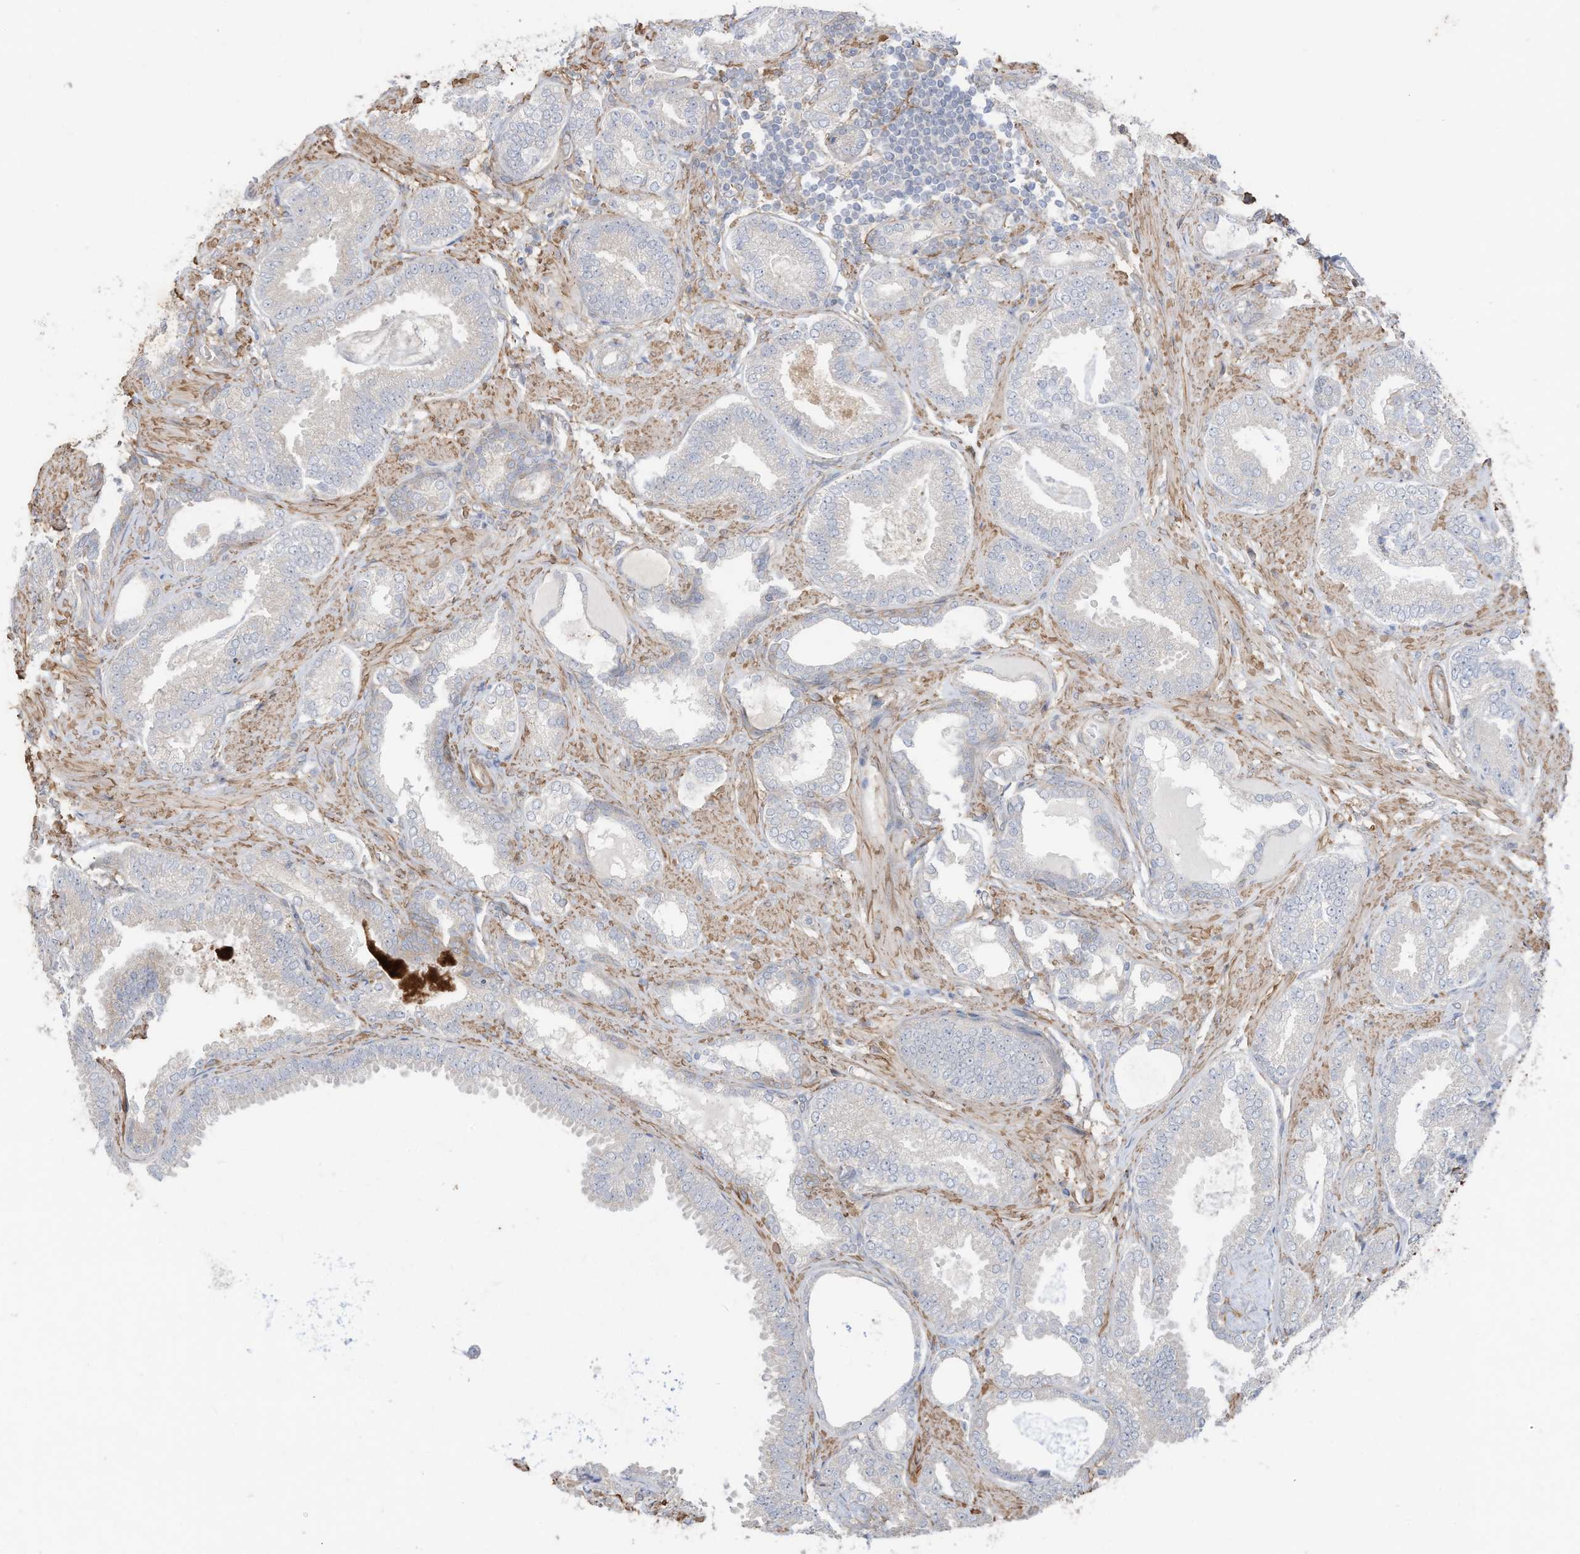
{"staining": {"intensity": "negative", "quantity": "none", "location": "none"}, "tissue": "prostate cancer", "cell_type": "Tumor cells", "image_type": "cancer", "snomed": [{"axis": "morphology", "description": "Adenocarcinoma, Low grade"}, {"axis": "topography", "description": "Prostate"}], "caption": "Tumor cells show no significant protein staining in prostate adenocarcinoma (low-grade).", "gene": "SLC17A7", "patient": {"sex": "male", "age": 71}}